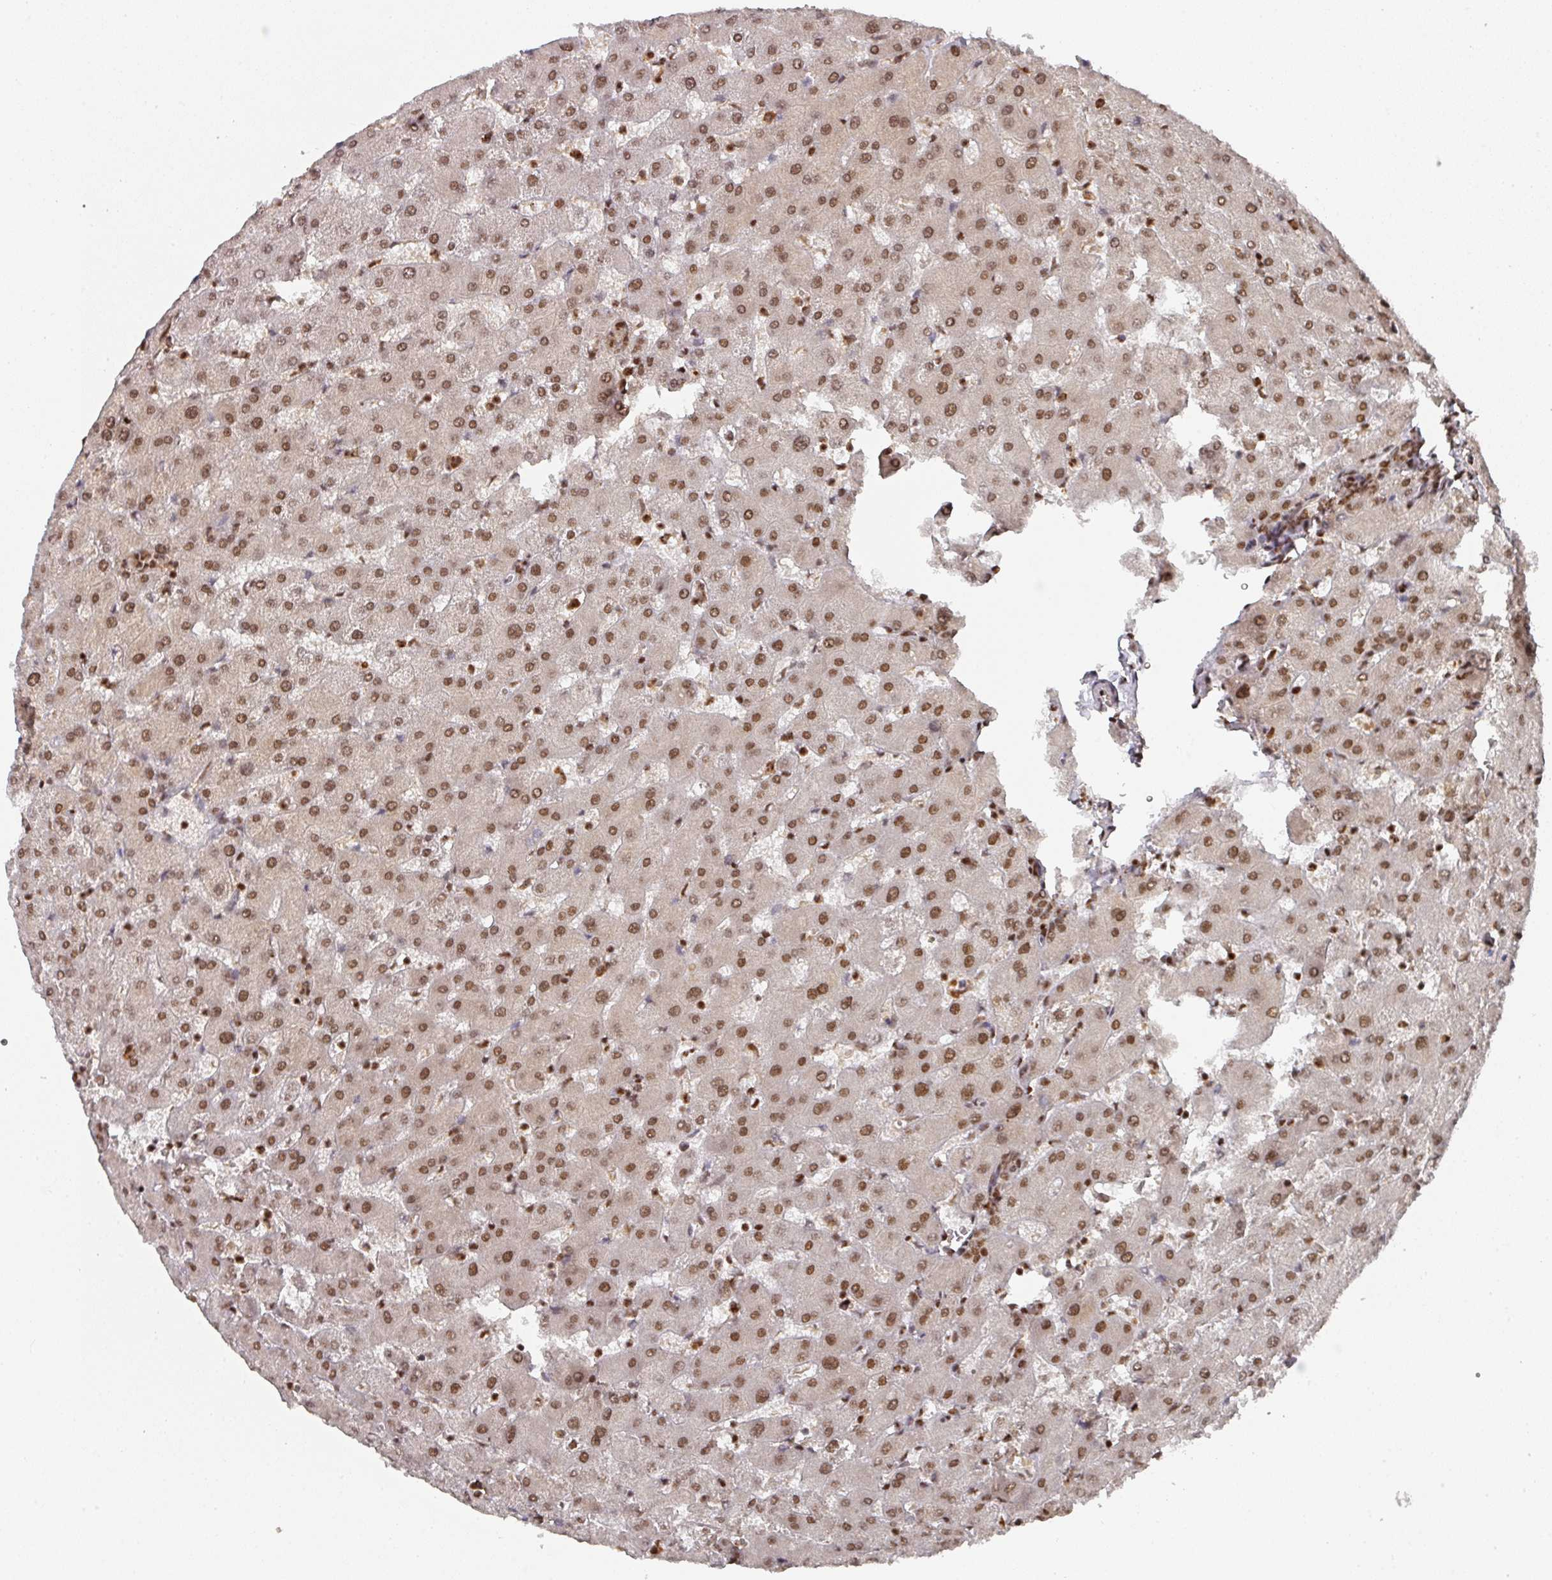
{"staining": {"intensity": "strong", "quantity": ">75%", "location": "nuclear"}, "tissue": "liver", "cell_type": "Cholangiocytes", "image_type": "normal", "snomed": [{"axis": "morphology", "description": "Normal tissue, NOS"}, {"axis": "topography", "description": "Liver"}], "caption": "A brown stain labels strong nuclear positivity of a protein in cholangiocytes of normal human liver. Using DAB (brown) and hematoxylin (blue) stains, captured at high magnification using brightfield microscopy.", "gene": "DIDO1", "patient": {"sex": "female", "age": 63}}